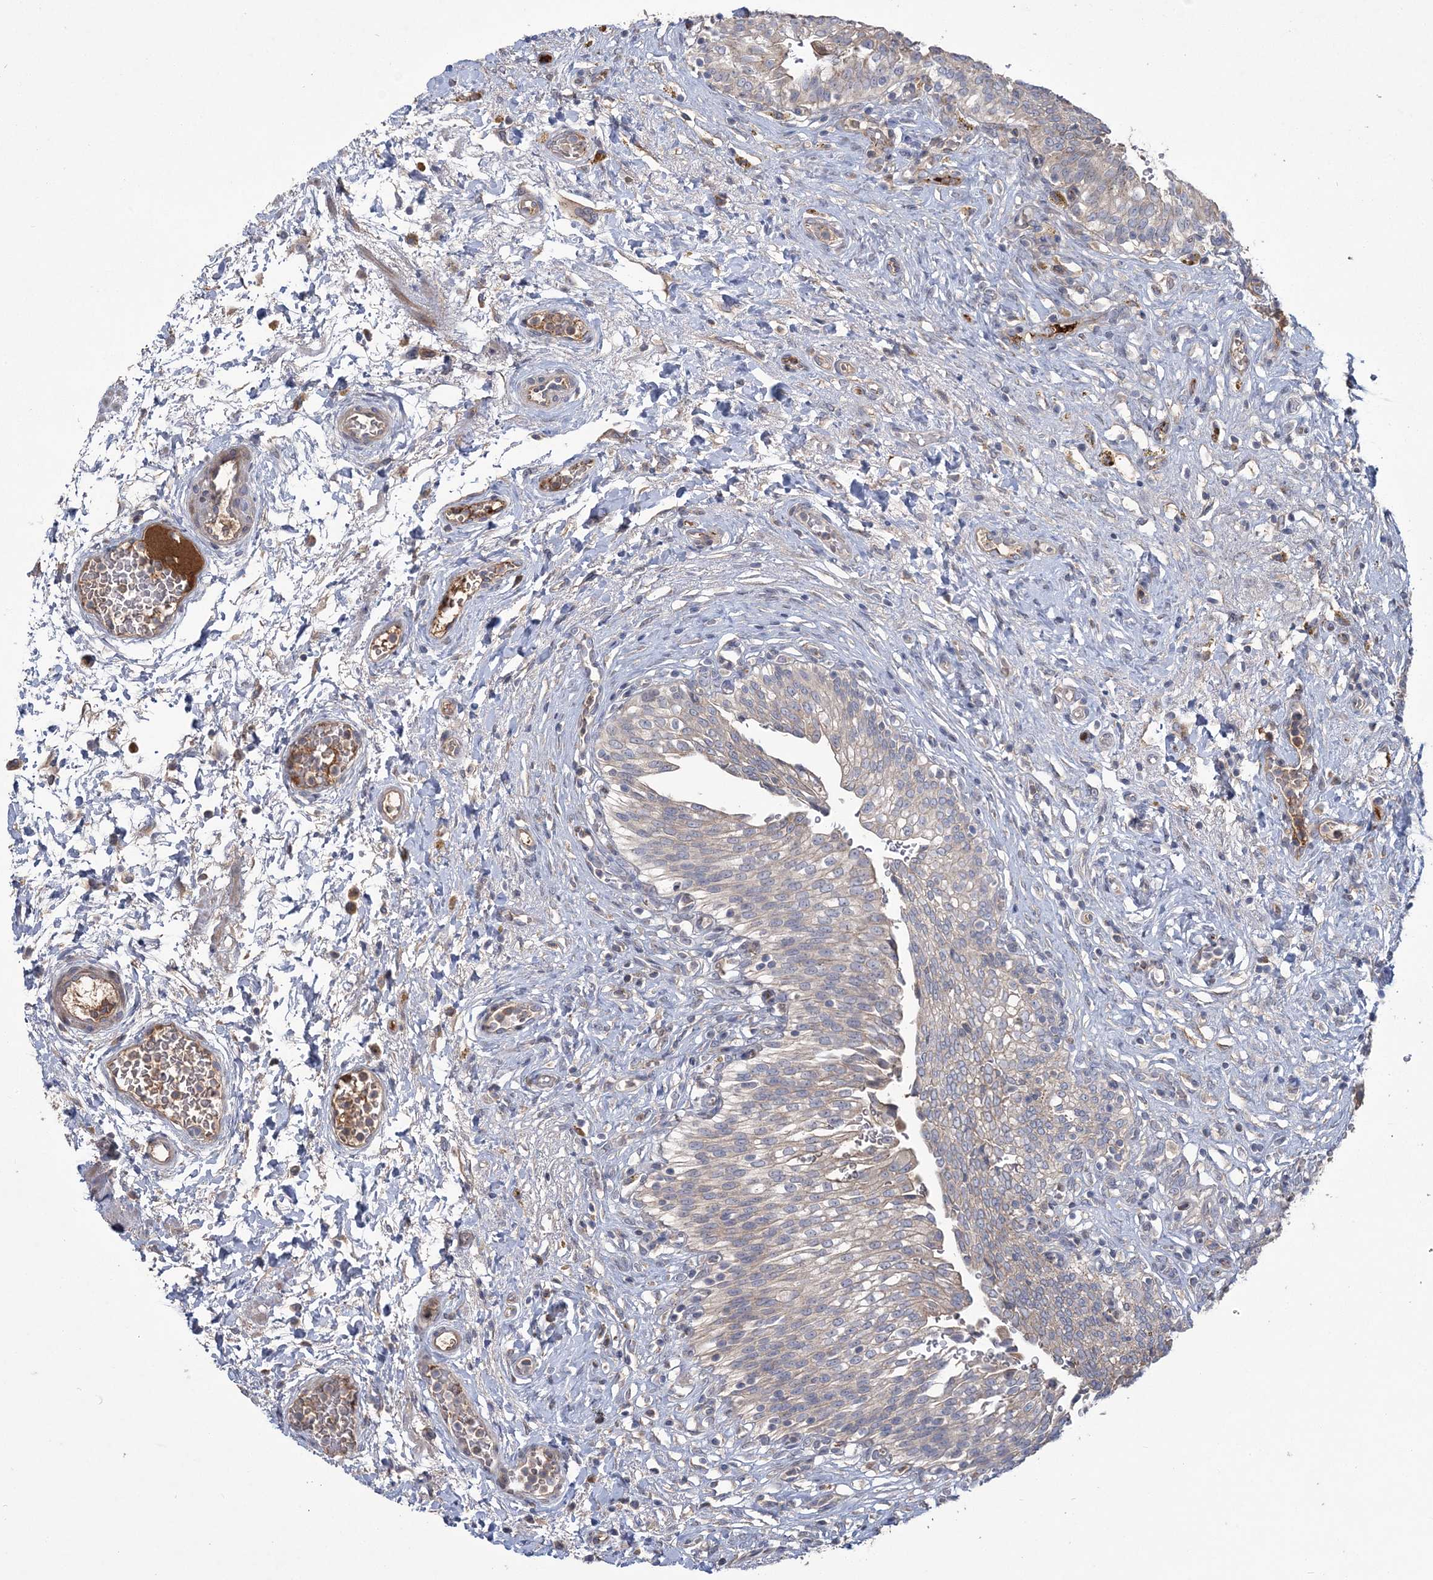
{"staining": {"intensity": "weak", "quantity": ">75%", "location": "cytoplasmic/membranous"}, "tissue": "urinary bladder", "cell_type": "Urothelial cells", "image_type": "normal", "snomed": [{"axis": "morphology", "description": "Urothelial carcinoma, High grade"}, {"axis": "topography", "description": "Urinary bladder"}], "caption": "Protein analysis of benign urinary bladder displays weak cytoplasmic/membranous staining in about >75% of urothelial cells. The protein of interest is stained brown, and the nuclei are stained in blue (DAB IHC with brightfield microscopy, high magnification).", "gene": "WBP1L", "patient": {"sex": "male", "age": 46}}